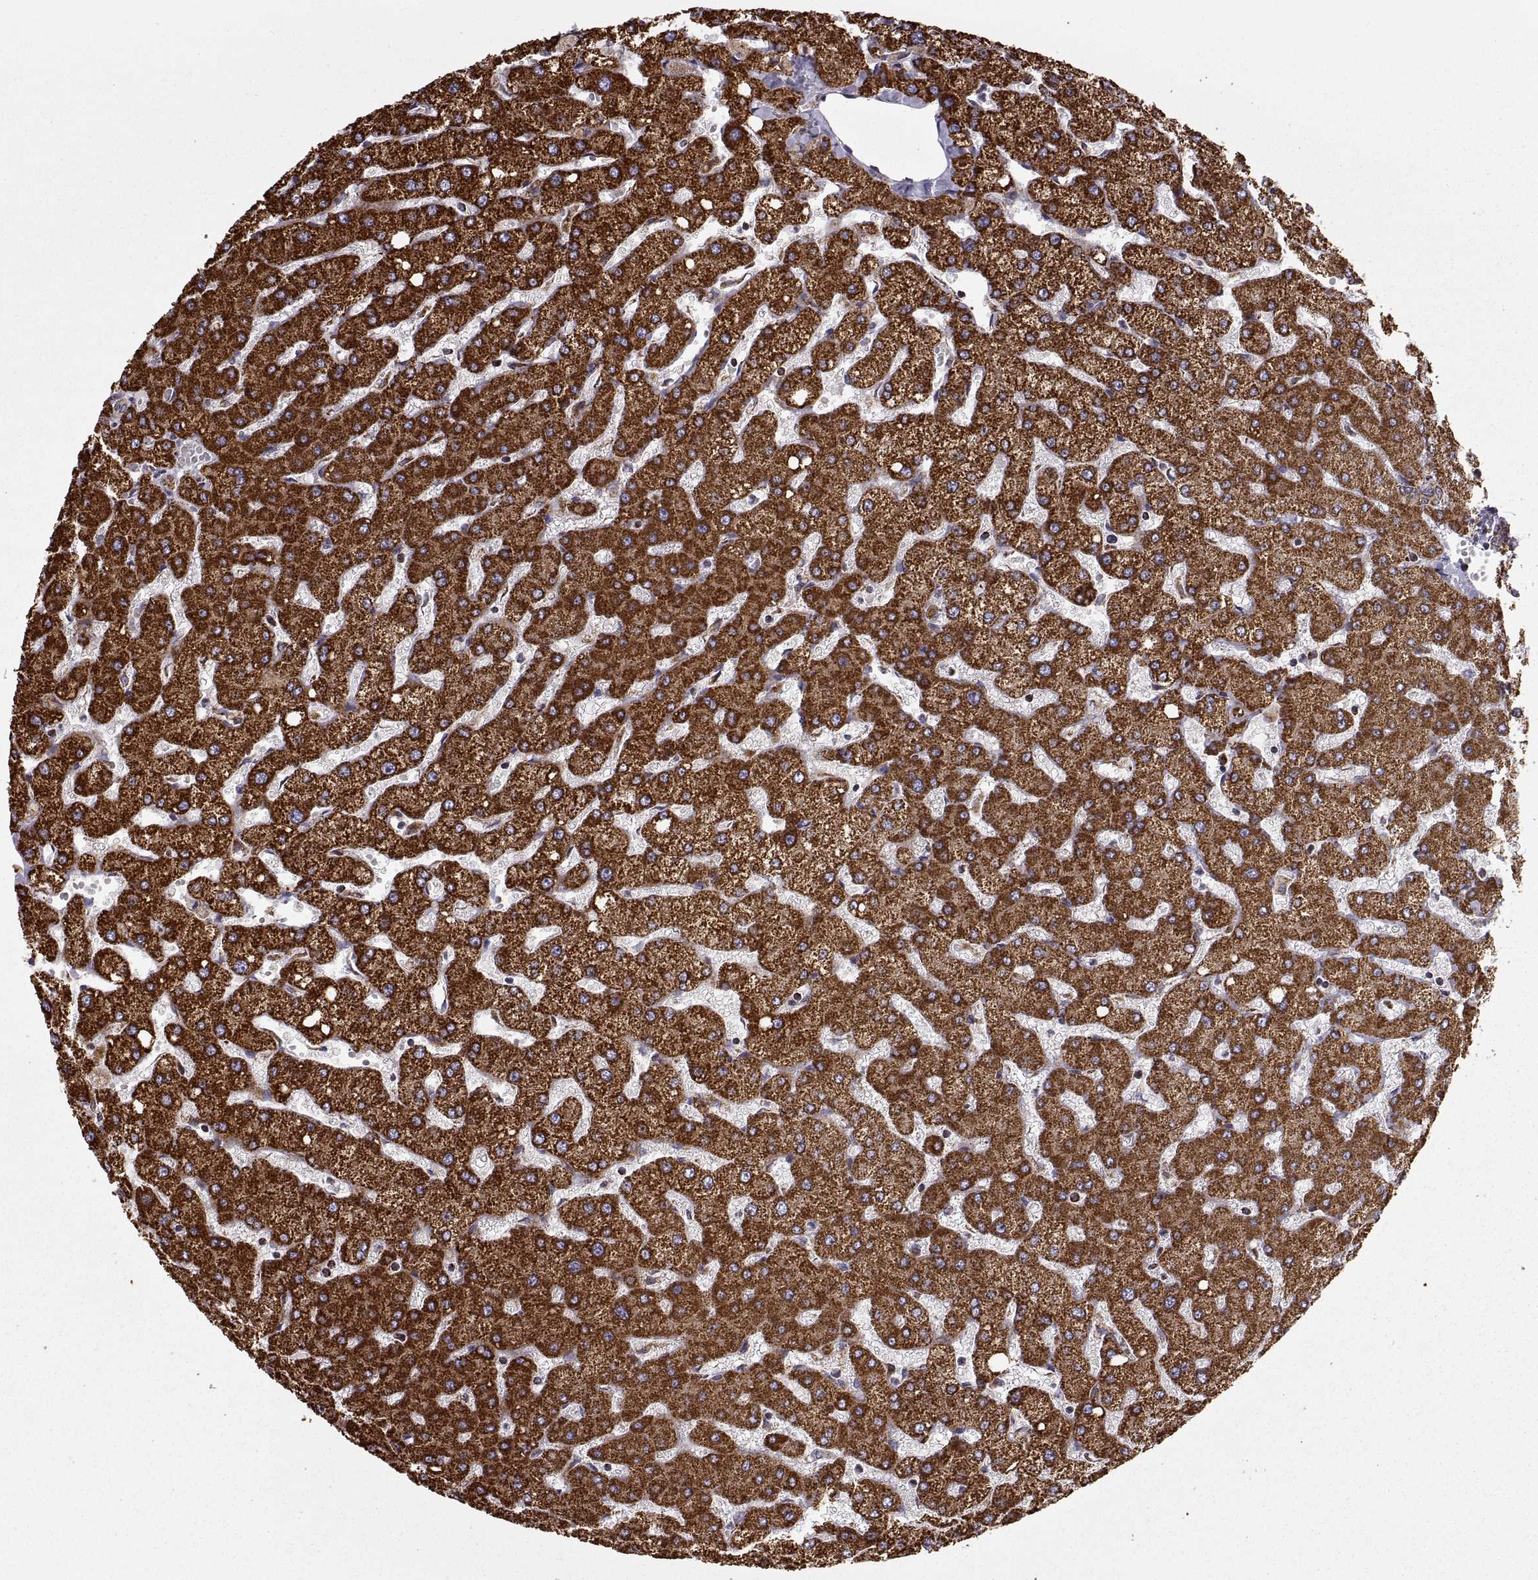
{"staining": {"intensity": "weak", "quantity": "25%-75%", "location": "cytoplasmic/membranous"}, "tissue": "liver", "cell_type": "Cholangiocytes", "image_type": "normal", "snomed": [{"axis": "morphology", "description": "Normal tissue, NOS"}, {"axis": "topography", "description": "Liver"}], "caption": "High-magnification brightfield microscopy of normal liver stained with DAB (3,3'-diaminobenzidine) (brown) and counterstained with hematoxylin (blue). cholangiocytes exhibit weak cytoplasmic/membranous expression is present in approximately25%-75% of cells.", "gene": "ARSD", "patient": {"sex": "female", "age": 54}}